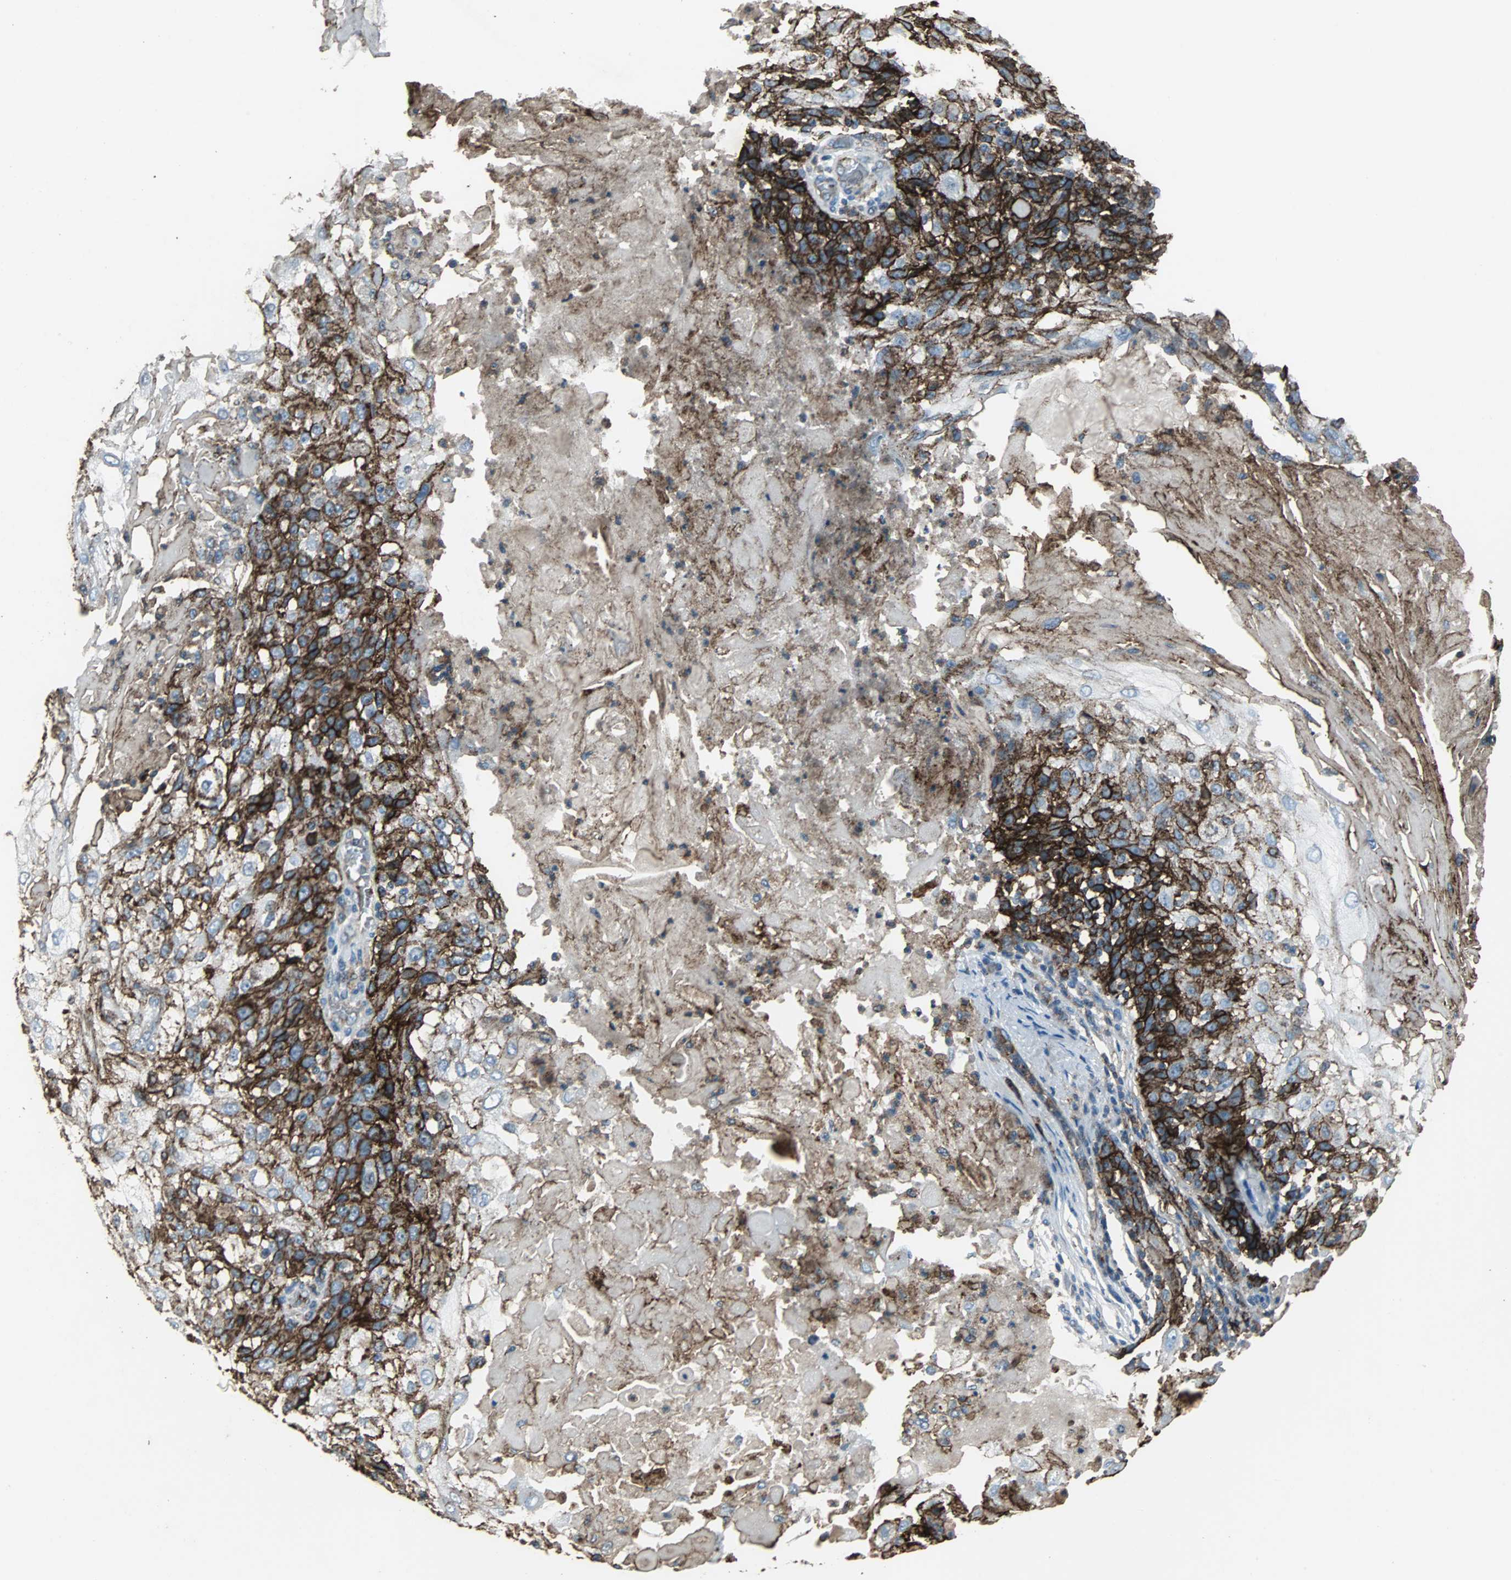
{"staining": {"intensity": "moderate", "quantity": ">75%", "location": "cytoplasmic/membranous"}, "tissue": "skin cancer", "cell_type": "Tumor cells", "image_type": "cancer", "snomed": [{"axis": "morphology", "description": "Normal tissue, NOS"}, {"axis": "morphology", "description": "Squamous cell carcinoma, NOS"}, {"axis": "topography", "description": "Skin"}], "caption": "DAB immunohistochemical staining of human skin cancer (squamous cell carcinoma) shows moderate cytoplasmic/membranous protein expression in about >75% of tumor cells.", "gene": "F11R", "patient": {"sex": "female", "age": 83}}